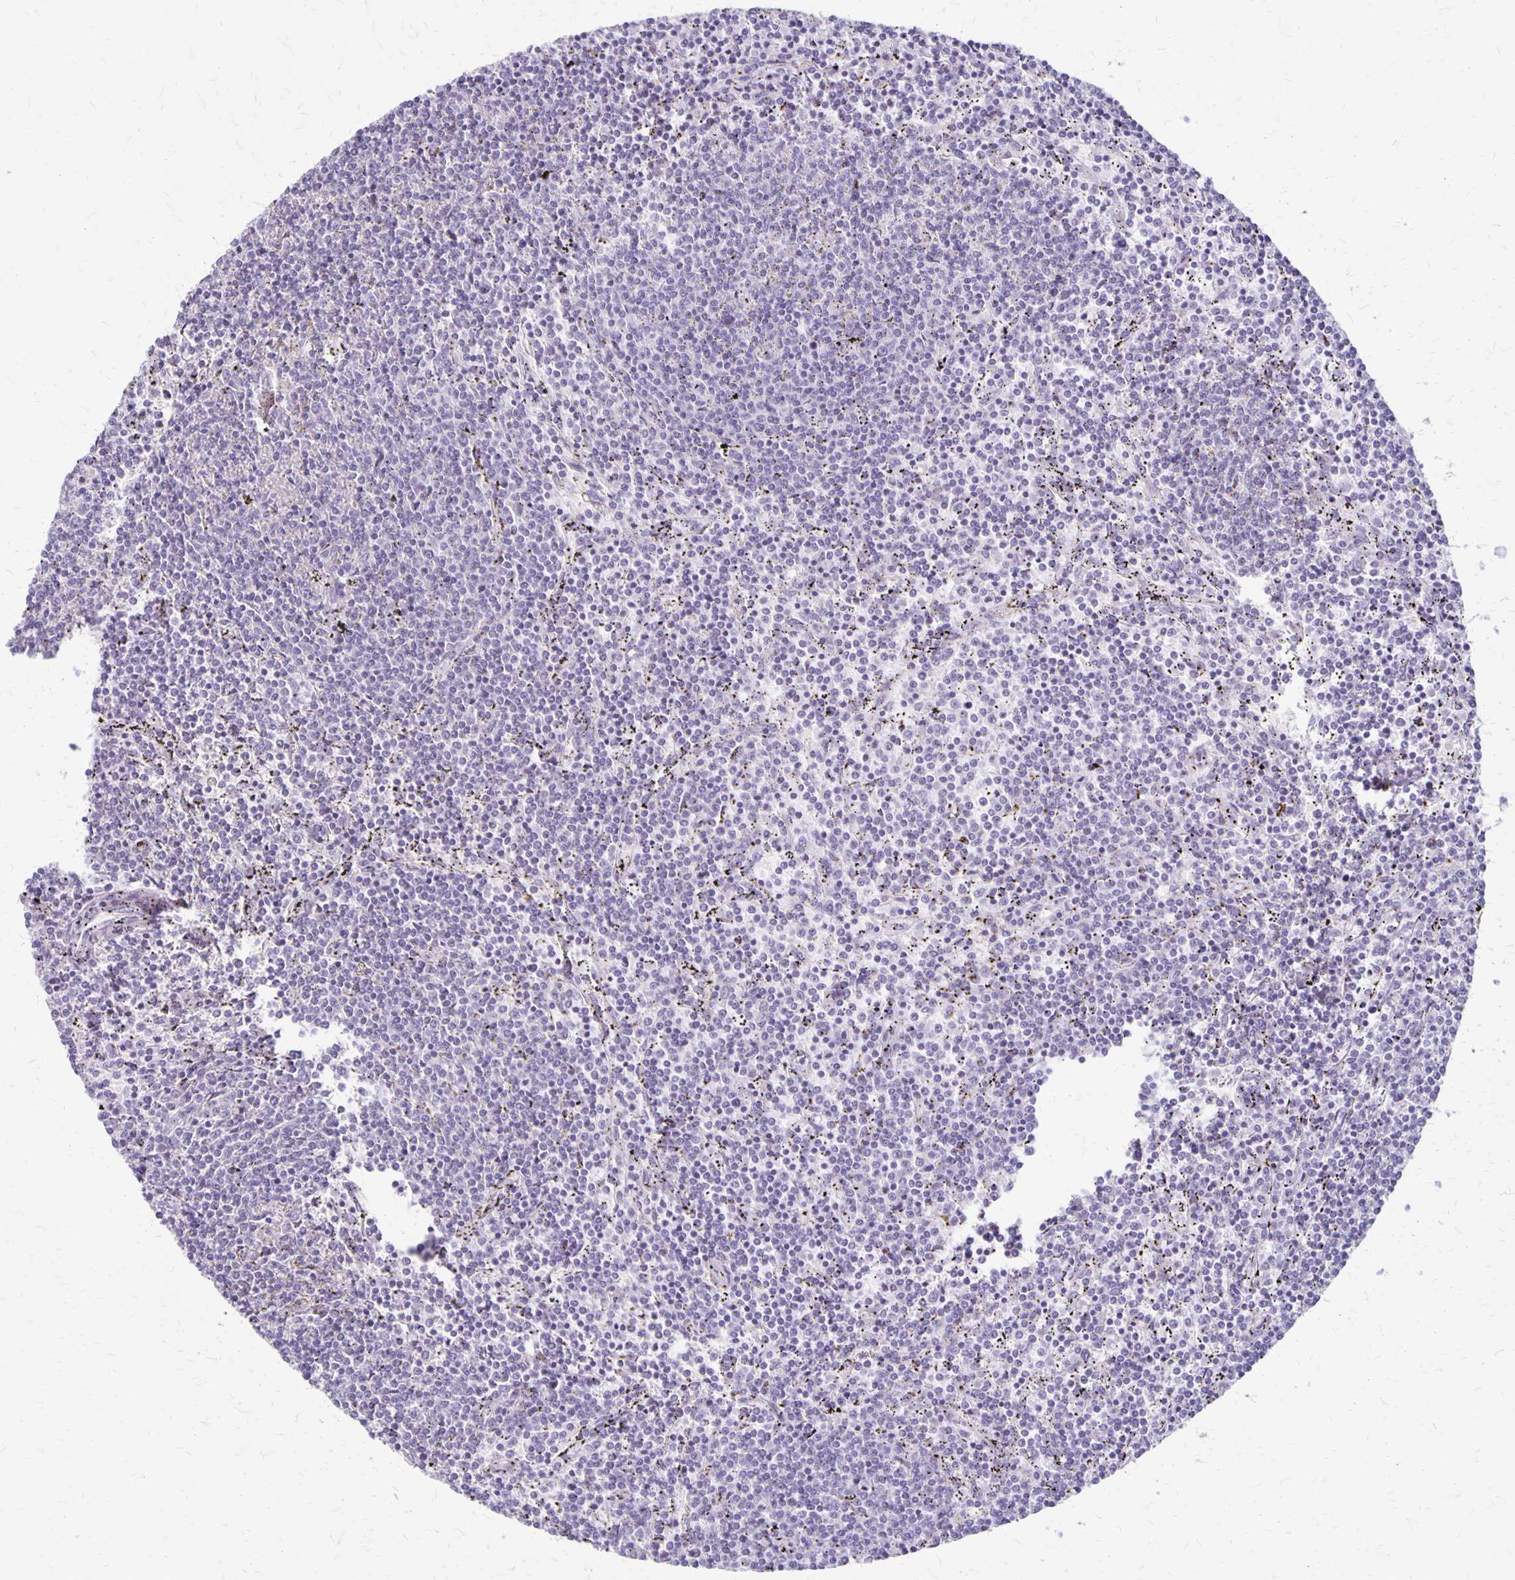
{"staining": {"intensity": "negative", "quantity": "none", "location": "none"}, "tissue": "lymphoma", "cell_type": "Tumor cells", "image_type": "cancer", "snomed": [{"axis": "morphology", "description": "Malignant lymphoma, non-Hodgkin's type, Low grade"}, {"axis": "topography", "description": "Spleen"}], "caption": "The histopathology image demonstrates no staining of tumor cells in malignant lymphoma, non-Hodgkin's type (low-grade).", "gene": "HOMER1", "patient": {"sex": "female", "age": 50}}